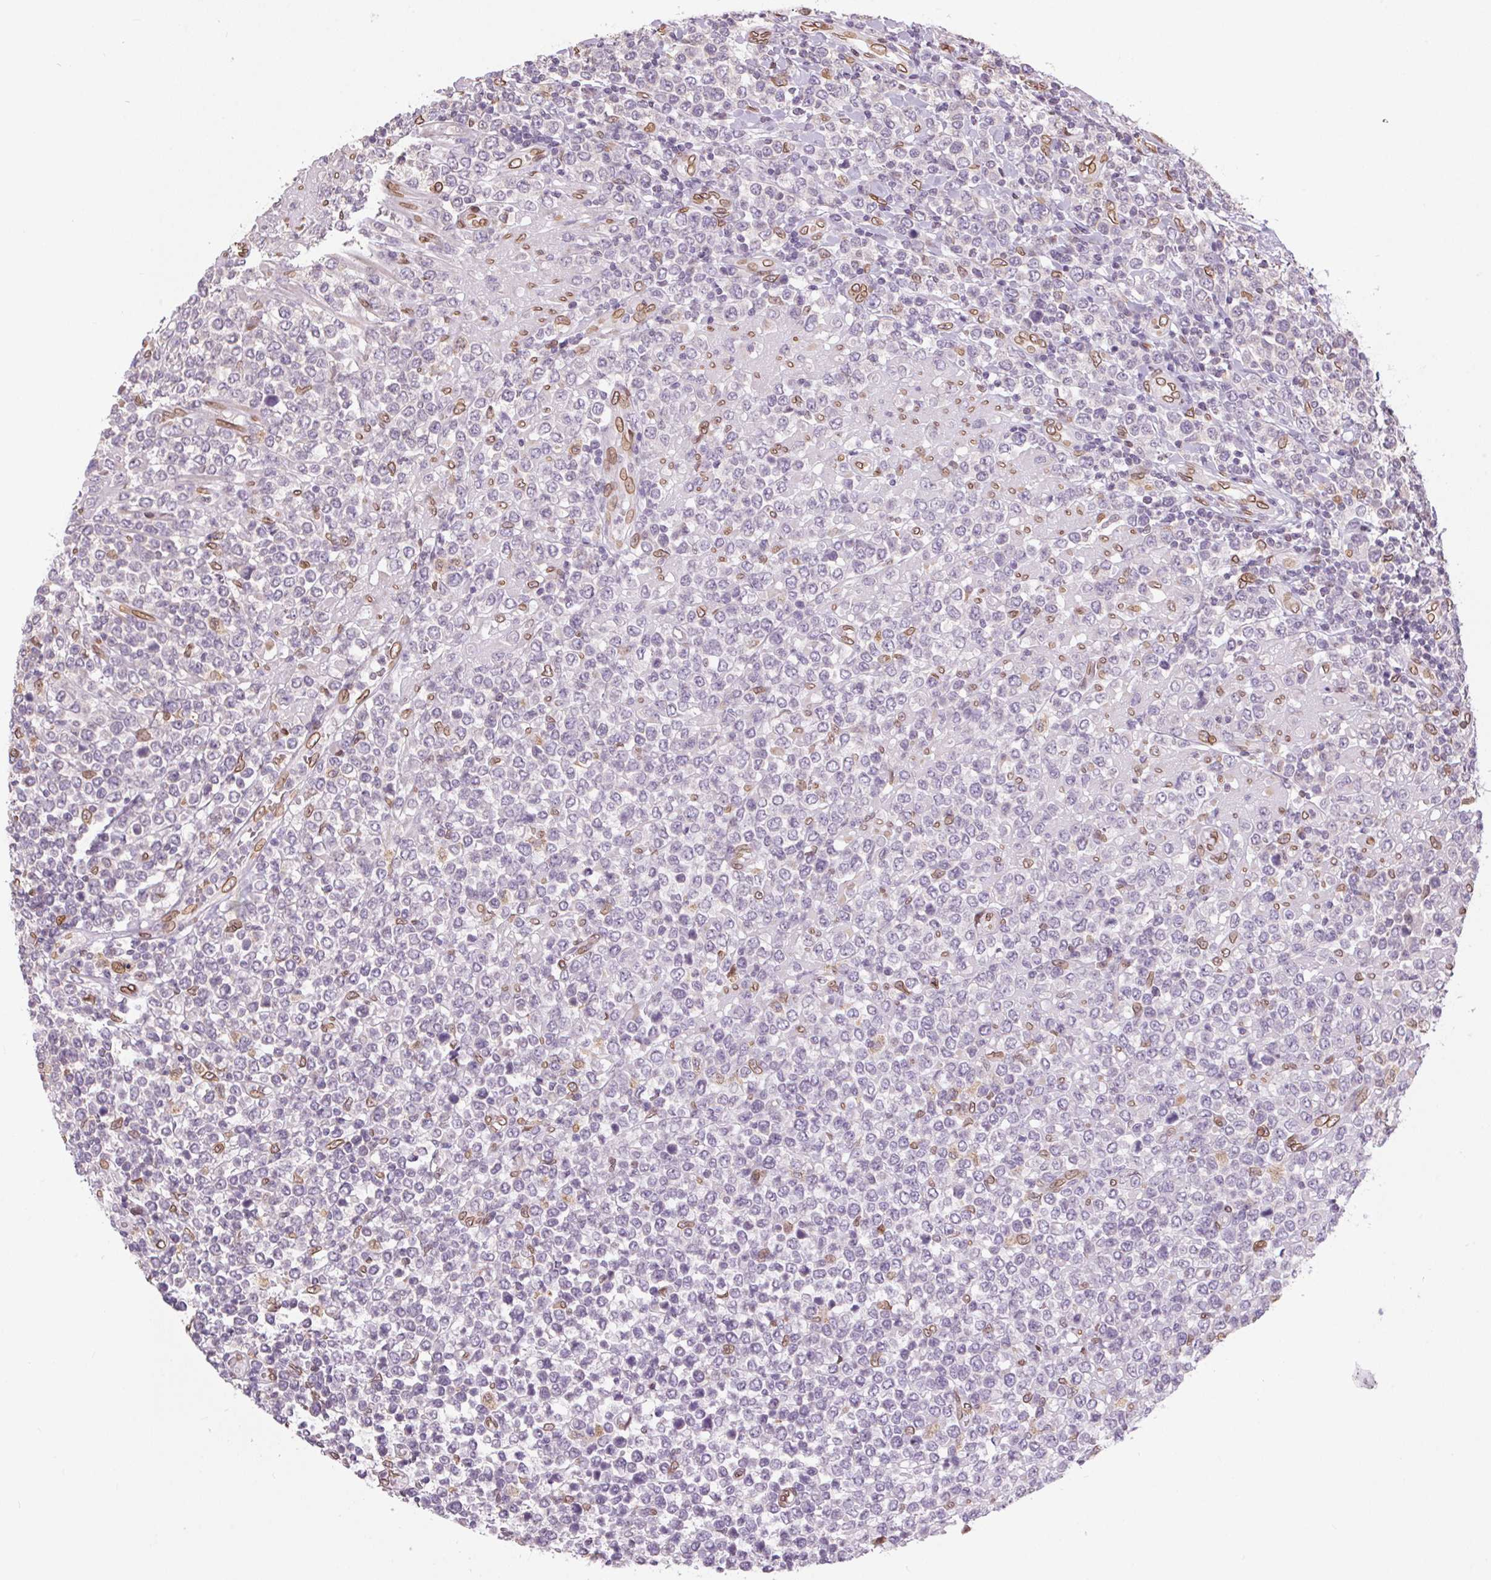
{"staining": {"intensity": "negative", "quantity": "none", "location": "none"}, "tissue": "lymphoma", "cell_type": "Tumor cells", "image_type": "cancer", "snomed": [{"axis": "morphology", "description": "Malignant lymphoma, non-Hodgkin's type, High grade"}, {"axis": "topography", "description": "Soft tissue"}], "caption": "High magnification brightfield microscopy of malignant lymphoma, non-Hodgkin's type (high-grade) stained with DAB (brown) and counterstained with hematoxylin (blue): tumor cells show no significant staining.", "gene": "TMEM175", "patient": {"sex": "female", "age": 56}}